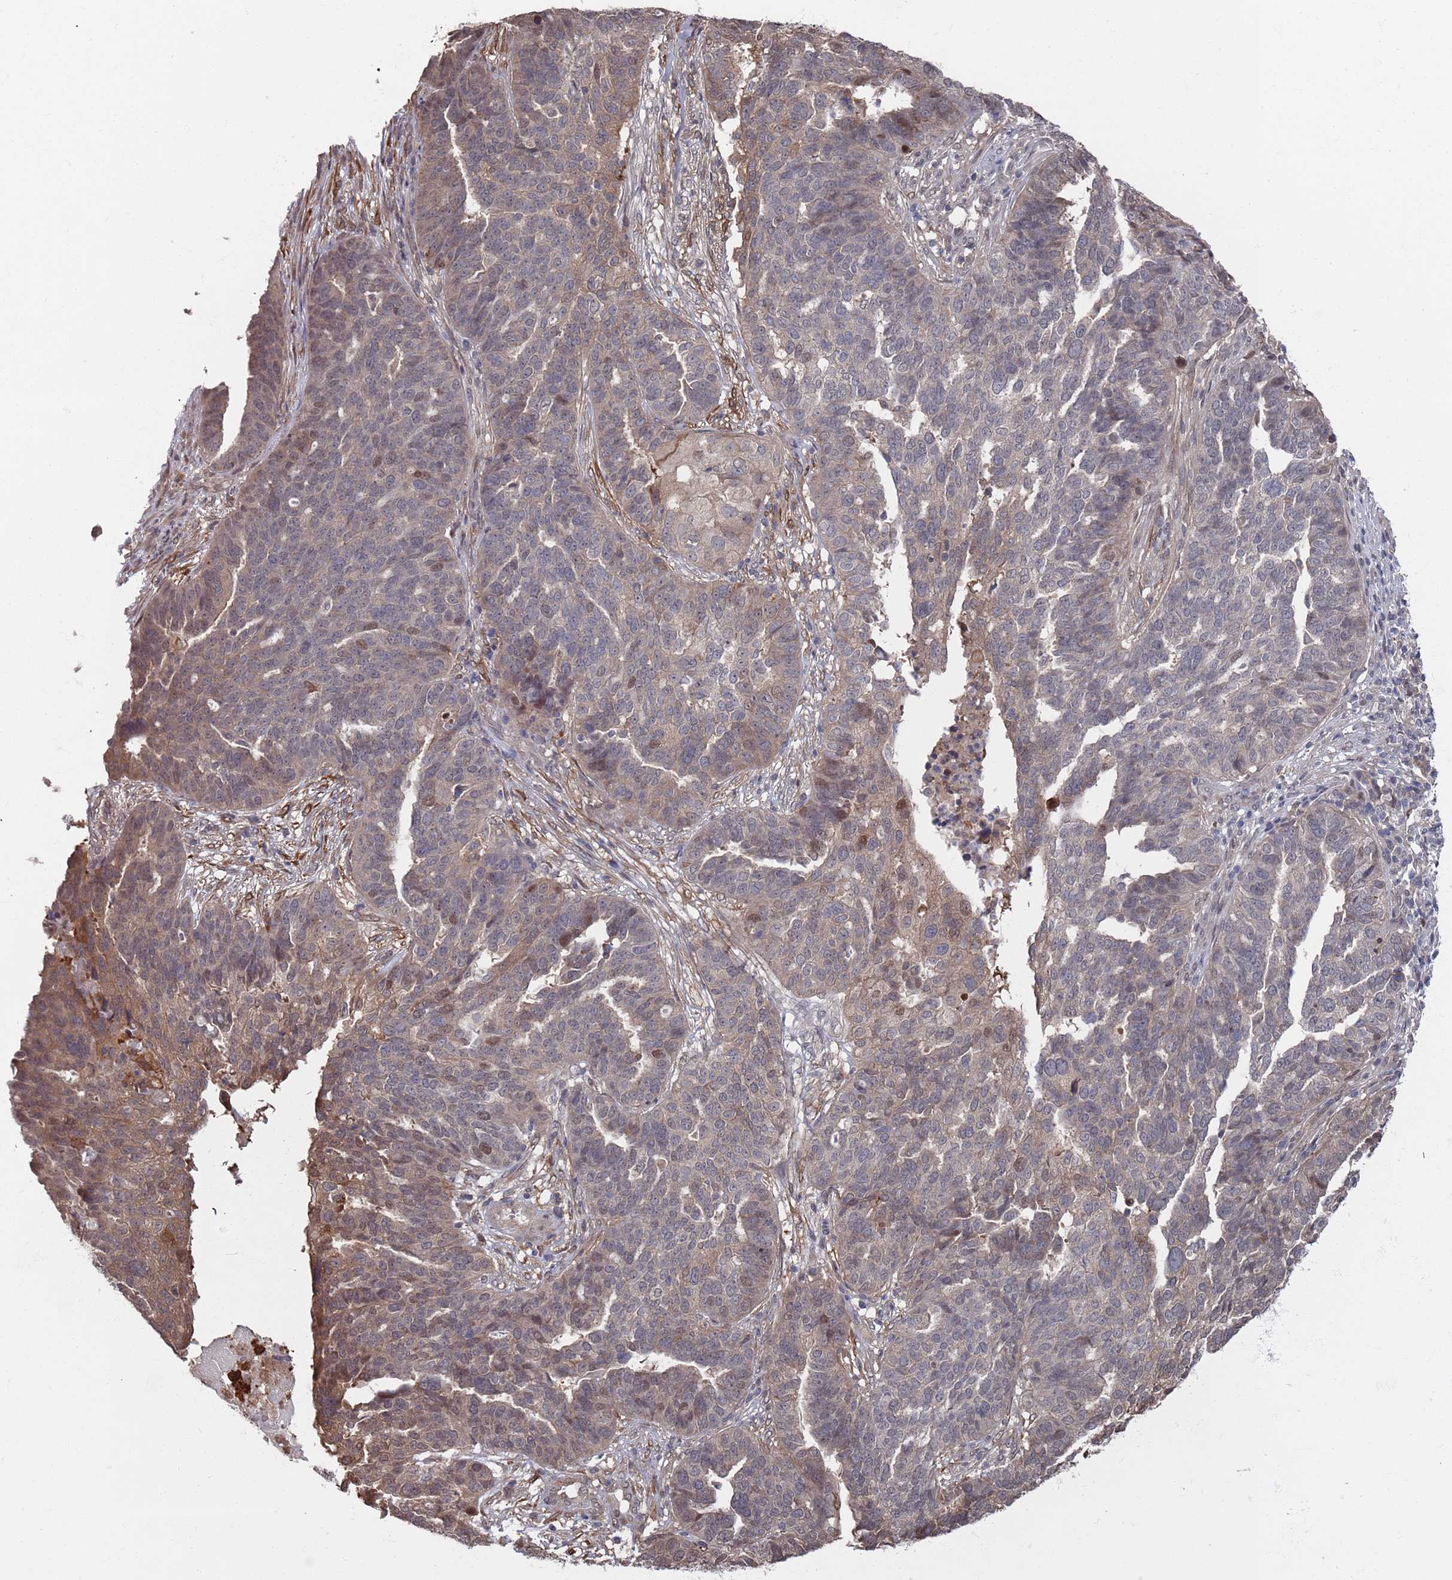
{"staining": {"intensity": "moderate", "quantity": "<25%", "location": "cytoplasmic/membranous,nuclear"}, "tissue": "ovarian cancer", "cell_type": "Tumor cells", "image_type": "cancer", "snomed": [{"axis": "morphology", "description": "Cystadenocarcinoma, serous, NOS"}, {"axis": "topography", "description": "Ovary"}], "caption": "This histopathology image displays ovarian serous cystadenocarcinoma stained with immunohistochemistry (IHC) to label a protein in brown. The cytoplasmic/membranous and nuclear of tumor cells show moderate positivity for the protein. Nuclei are counter-stained blue.", "gene": "DGKD", "patient": {"sex": "female", "age": 59}}